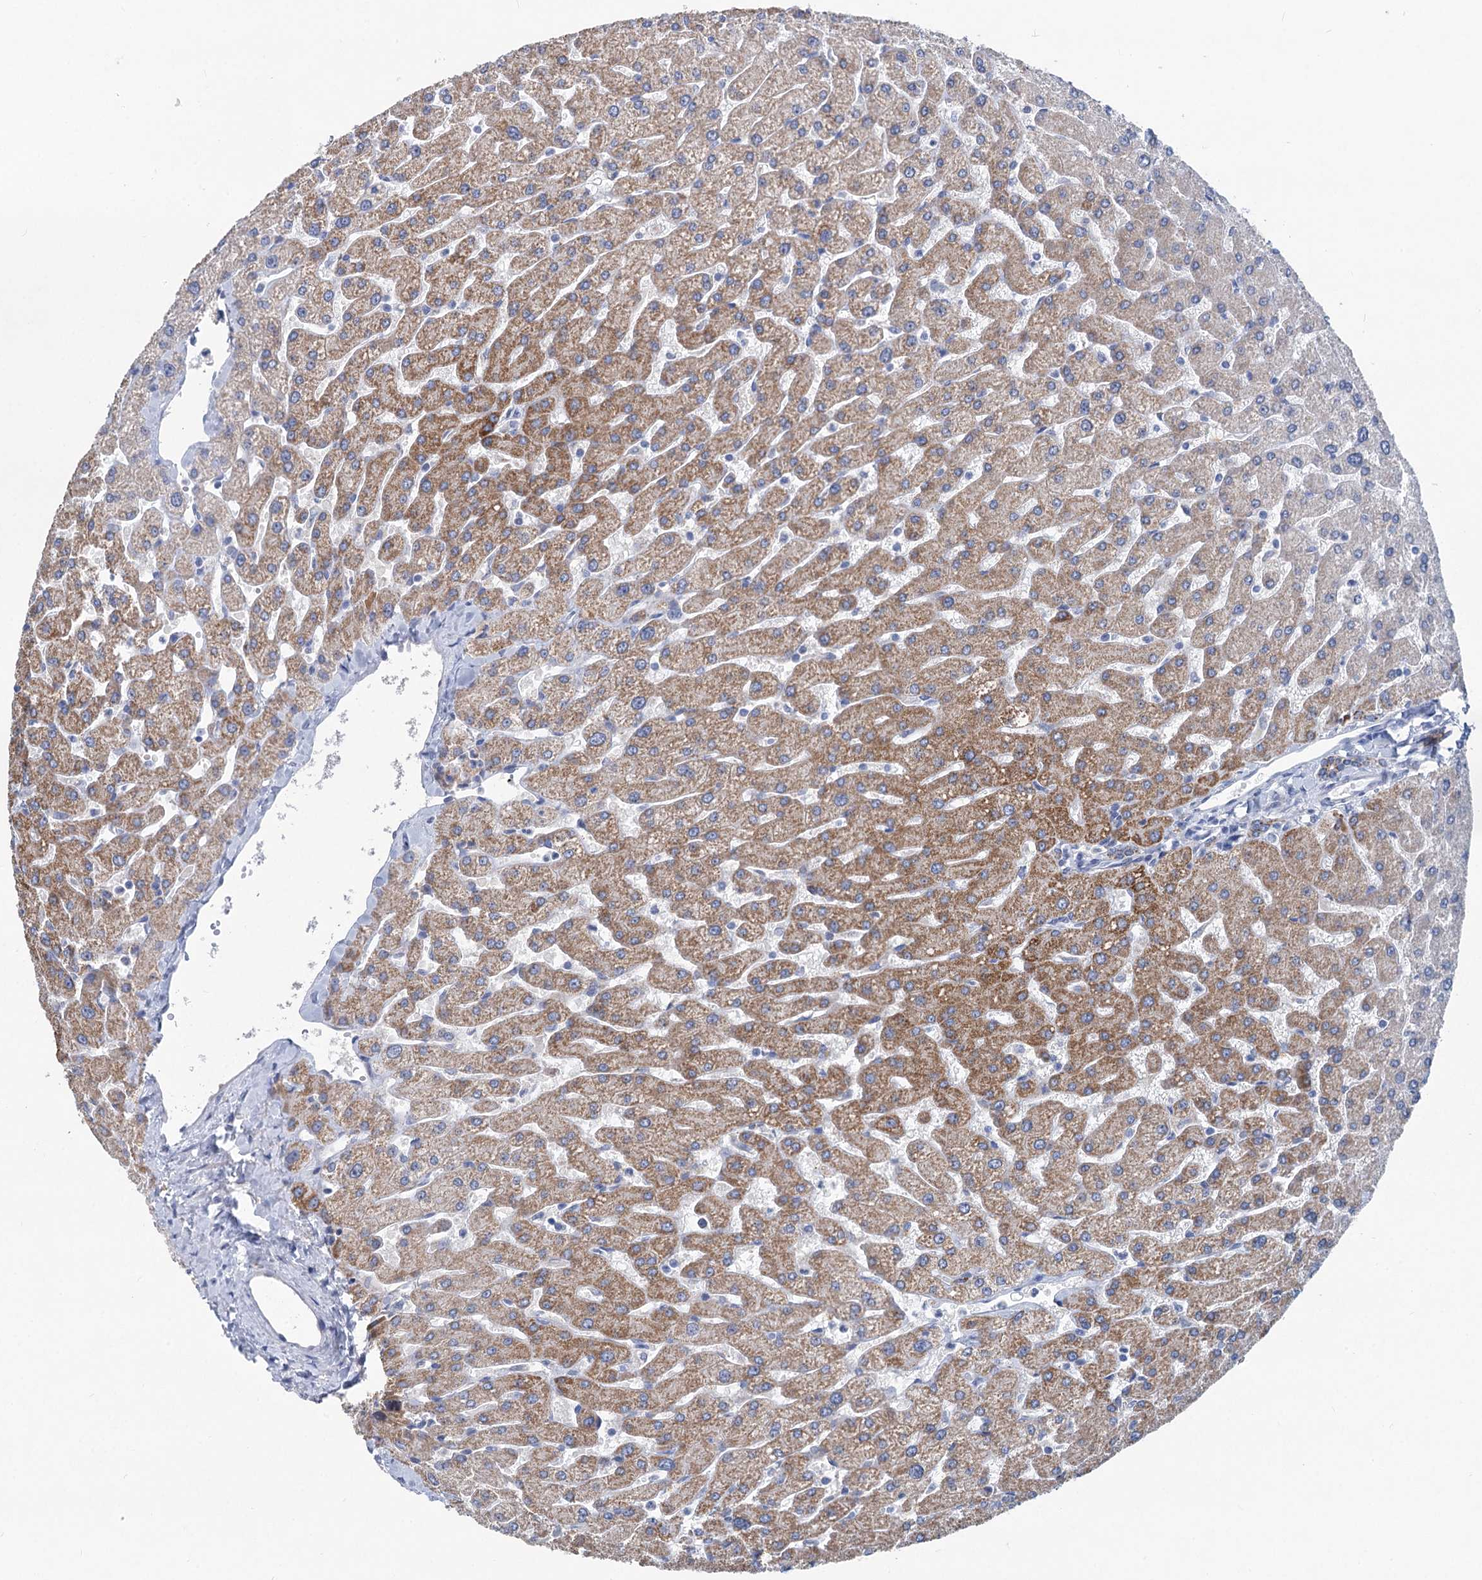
{"staining": {"intensity": "moderate", "quantity": ">75%", "location": "cytoplasmic/membranous"}, "tissue": "liver", "cell_type": "Cholangiocytes", "image_type": "normal", "snomed": [{"axis": "morphology", "description": "Normal tissue, NOS"}, {"axis": "topography", "description": "Liver"}], "caption": "Unremarkable liver displays moderate cytoplasmic/membranous positivity in approximately >75% of cholangiocytes The staining was performed using DAB, with brown indicating positive protein expression. Nuclei are stained blue with hematoxylin..", "gene": "CHDH", "patient": {"sex": "male", "age": 55}}